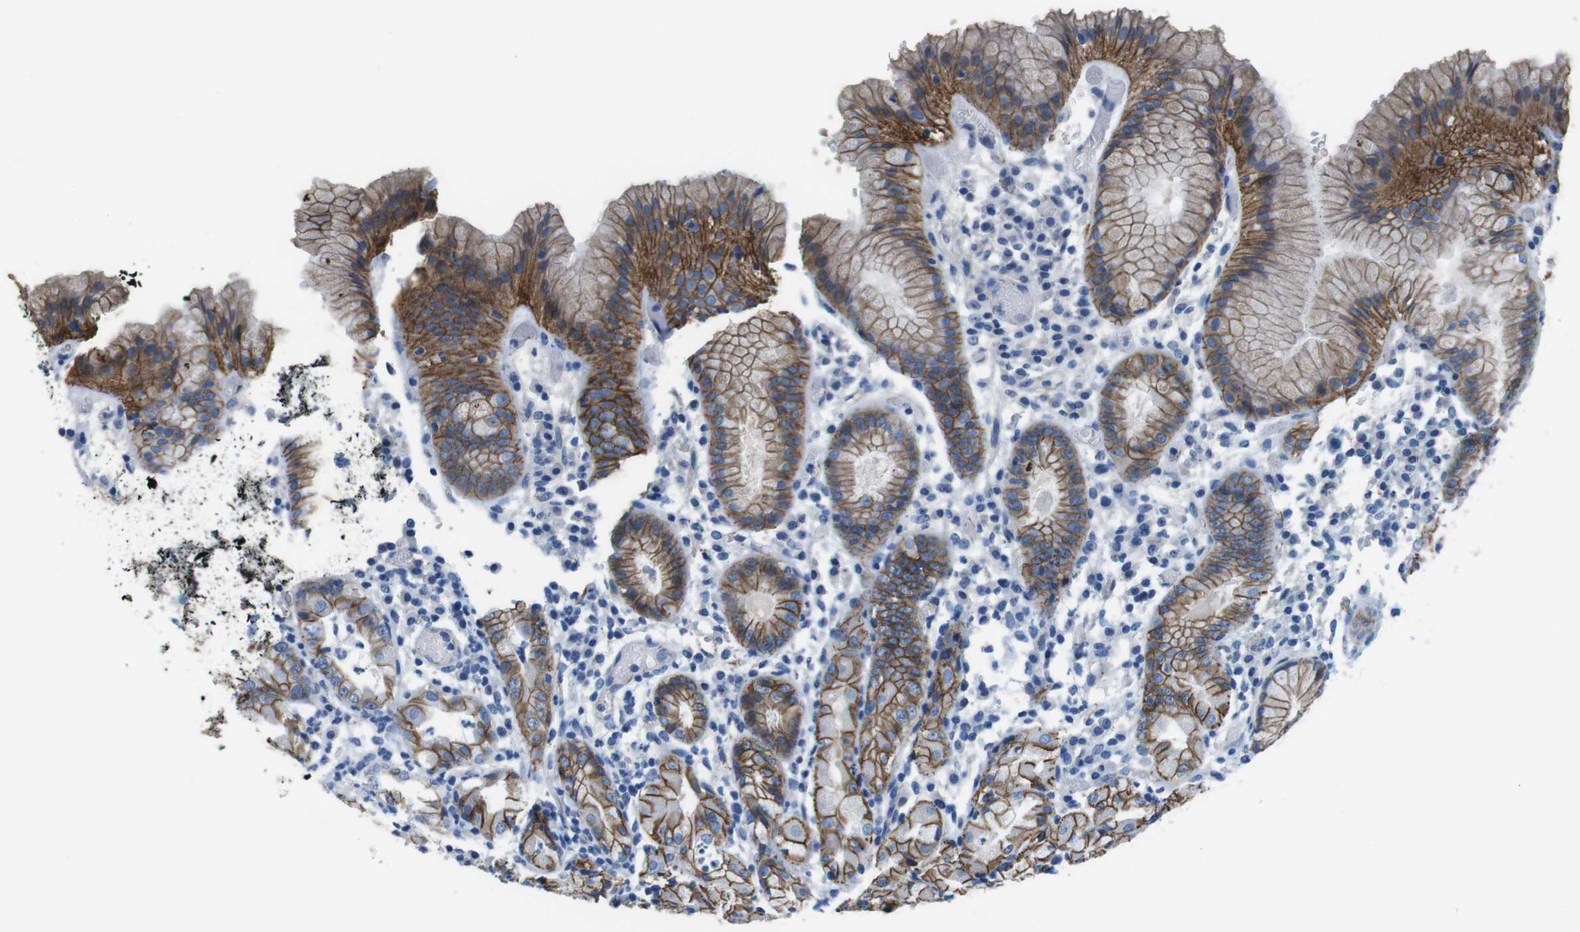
{"staining": {"intensity": "strong", "quantity": ">75%", "location": "cytoplasmic/membranous"}, "tissue": "stomach", "cell_type": "Glandular cells", "image_type": "normal", "snomed": [{"axis": "morphology", "description": "Normal tissue, NOS"}, {"axis": "topography", "description": "Stomach"}, {"axis": "topography", "description": "Stomach, lower"}], "caption": "Stomach was stained to show a protein in brown. There is high levels of strong cytoplasmic/membranous staining in about >75% of glandular cells. Nuclei are stained in blue.", "gene": "SLC6A6", "patient": {"sex": "female", "age": 75}}